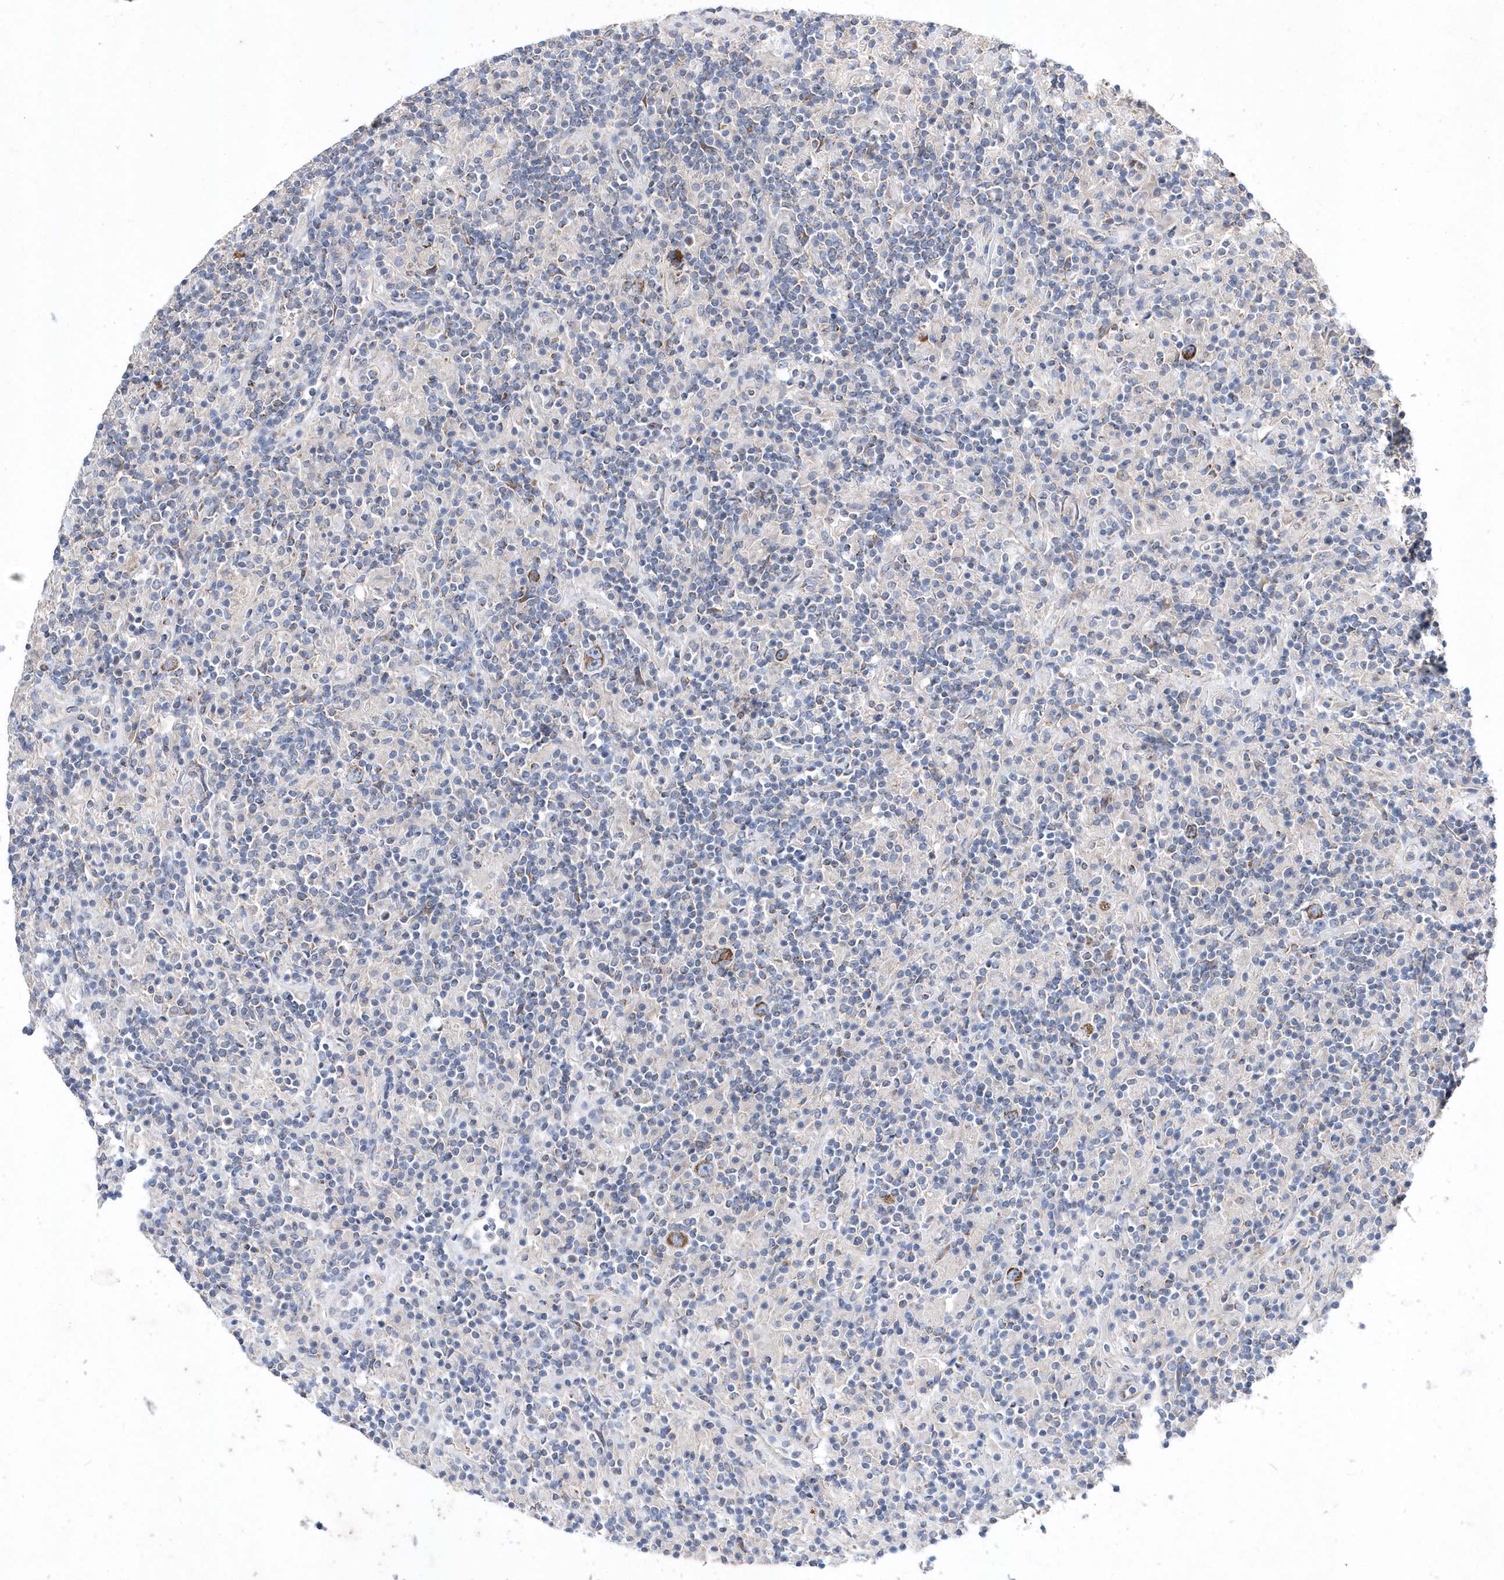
{"staining": {"intensity": "moderate", "quantity": ">75%", "location": "cytoplasmic/membranous"}, "tissue": "lymphoma", "cell_type": "Tumor cells", "image_type": "cancer", "snomed": [{"axis": "morphology", "description": "Hodgkin's disease, NOS"}, {"axis": "topography", "description": "Lymph node"}], "caption": "Immunohistochemistry (IHC) micrograph of neoplastic tissue: lymphoma stained using immunohistochemistry exhibits medium levels of moderate protein expression localized specifically in the cytoplasmic/membranous of tumor cells, appearing as a cytoplasmic/membranous brown color.", "gene": "METTL8", "patient": {"sex": "male", "age": 70}}